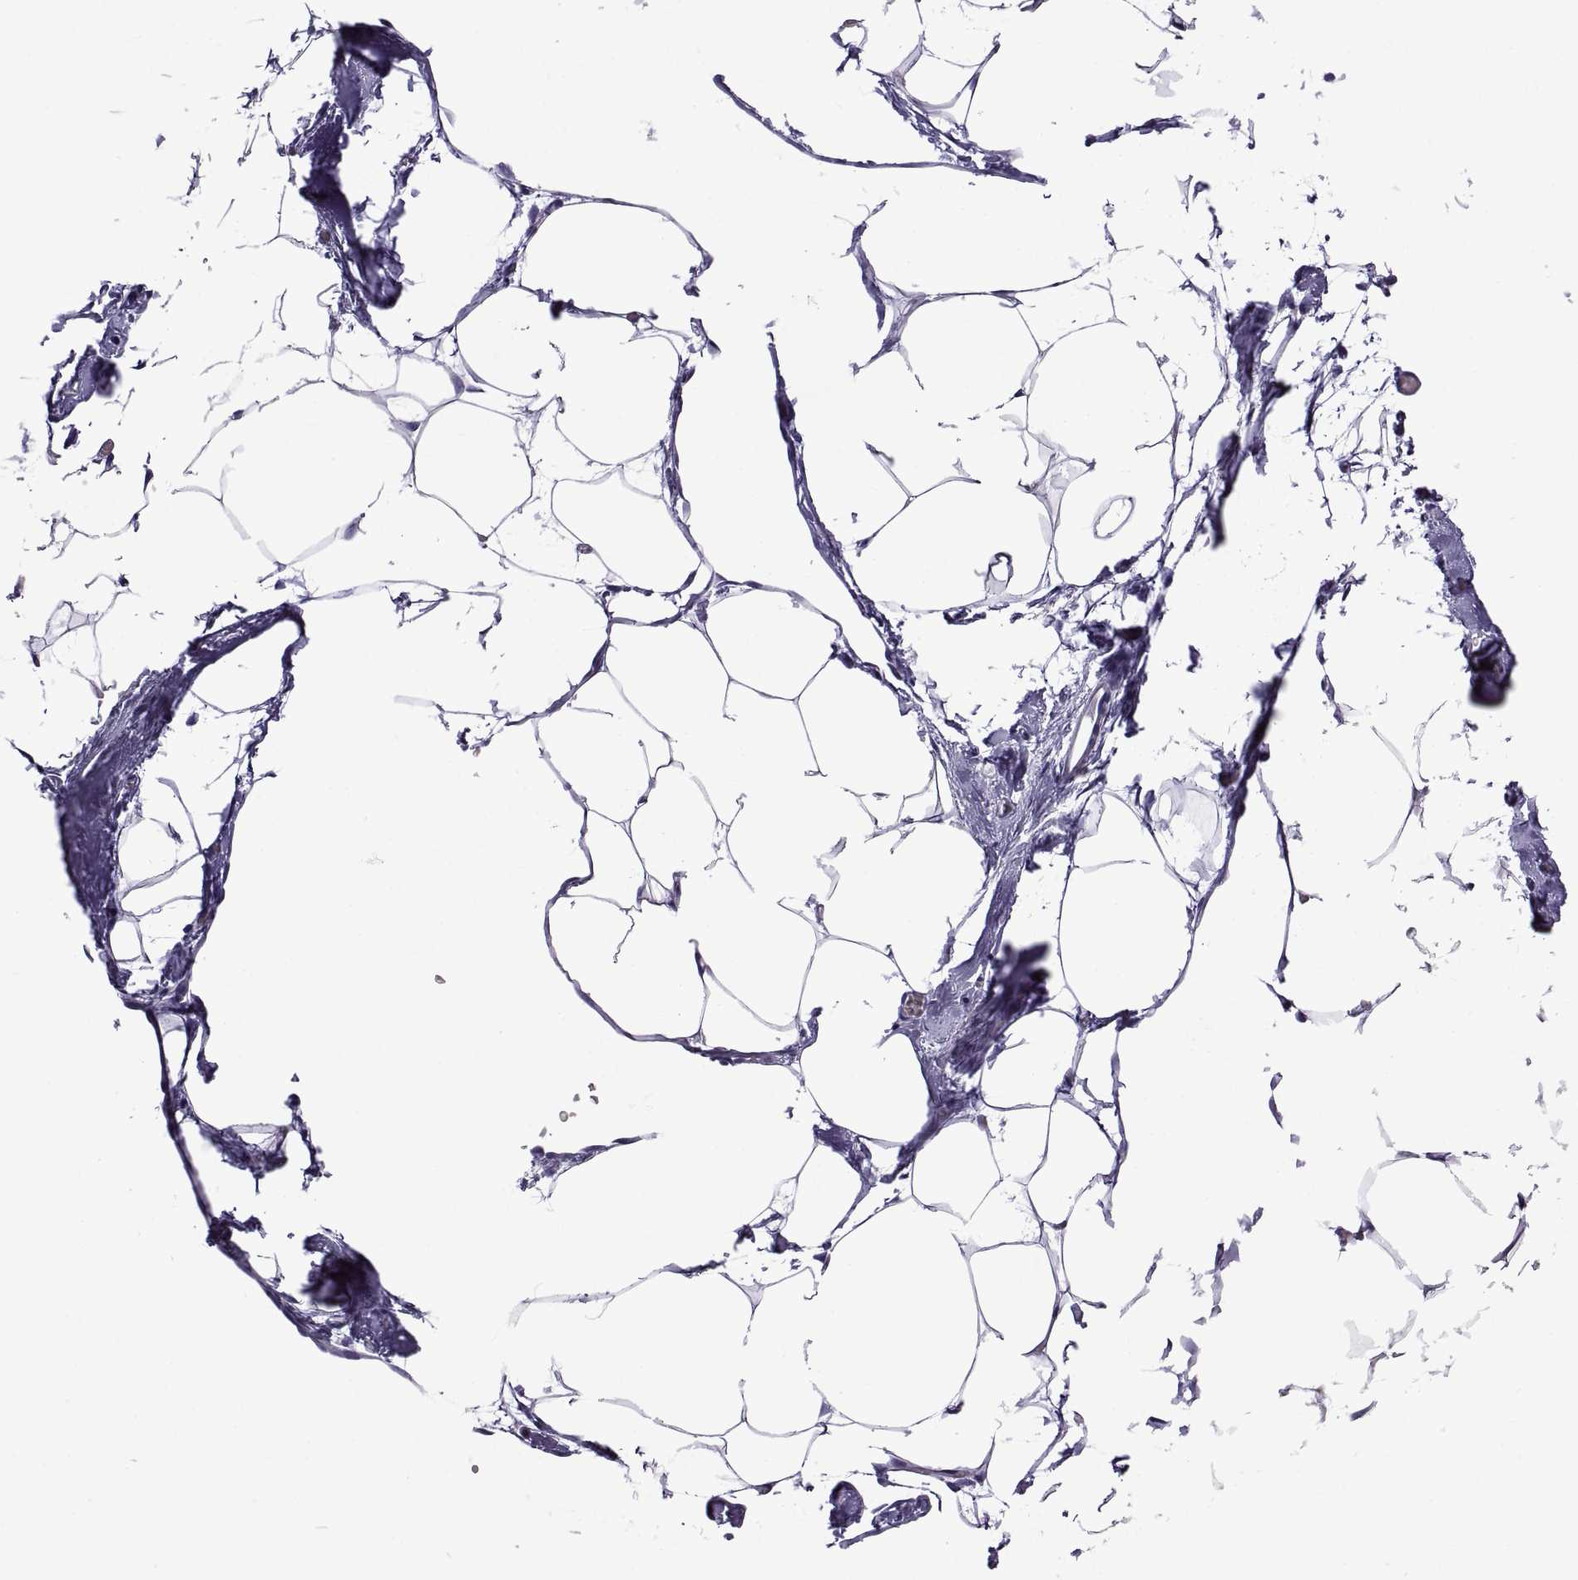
{"staining": {"intensity": "negative", "quantity": "none", "location": "none"}, "tissue": "adipose tissue", "cell_type": "Adipocytes", "image_type": "normal", "snomed": [{"axis": "morphology", "description": "Normal tissue, NOS"}, {"axis": "topography", "description": "Adipose tissue"}], "caption": "IHC of benign human adipose tissue demonstrates no staining in adipocytes.", "gene": "C3orf22", "patient": {"sex": "male", "age": 57}}